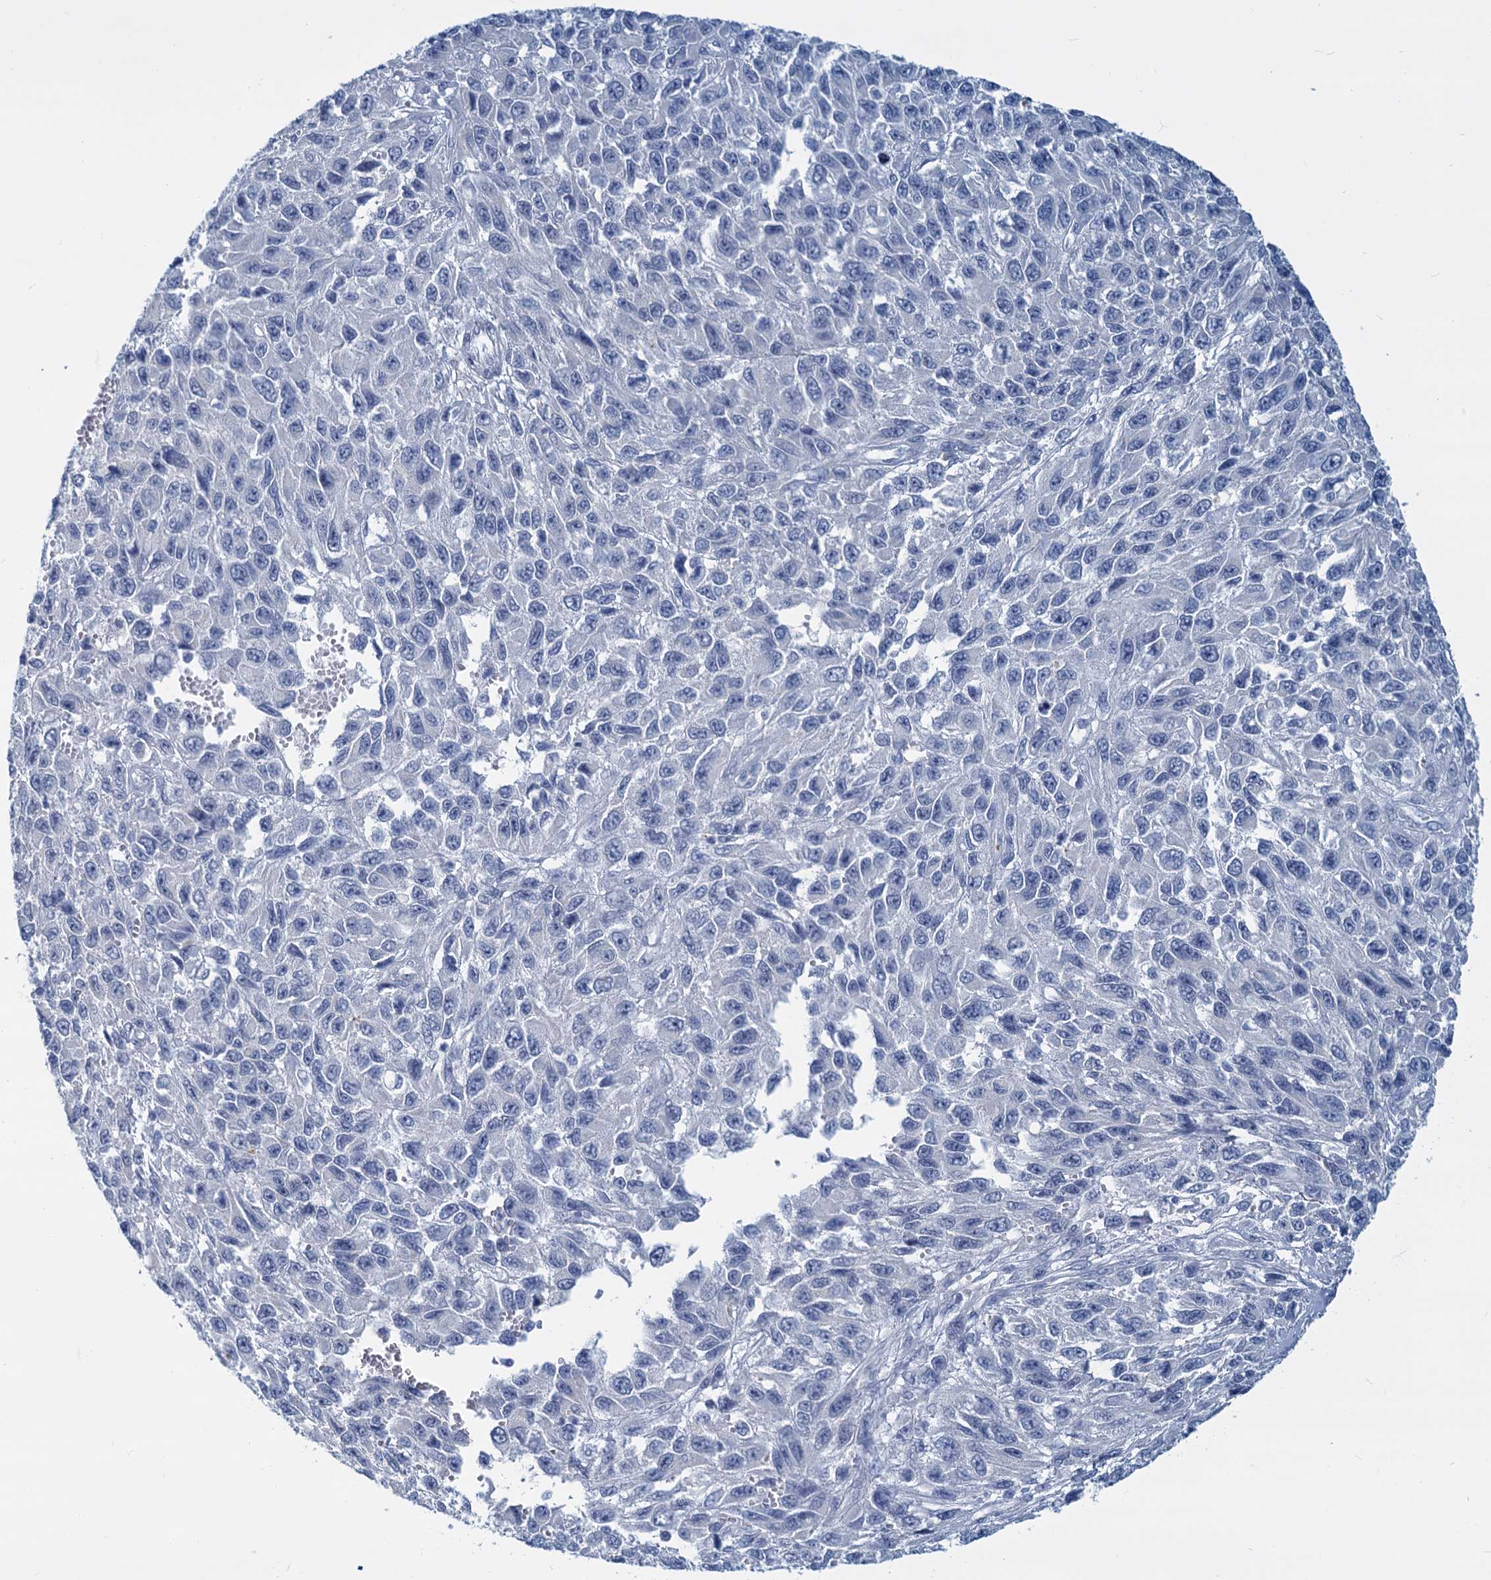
{"staining": {"intensity": "negative", "quantity": "none", "location": "none"}, "tissue": "melanoma", "cell_type": "Tumor cells", "image_type": "cancer", "snomed": [{"axis": "morphology", "description": "Normal tissue, NOS"}, {"axis": "morphology", "description": "Malignant melanoma, NOS"}, {"axis": "topography", "description": "Skin"}], "caption": "IHC of melanoma displays no expression in tumor cells.", "gene": "GSTM3", "patient": {"sex": "female", "age": 96}}